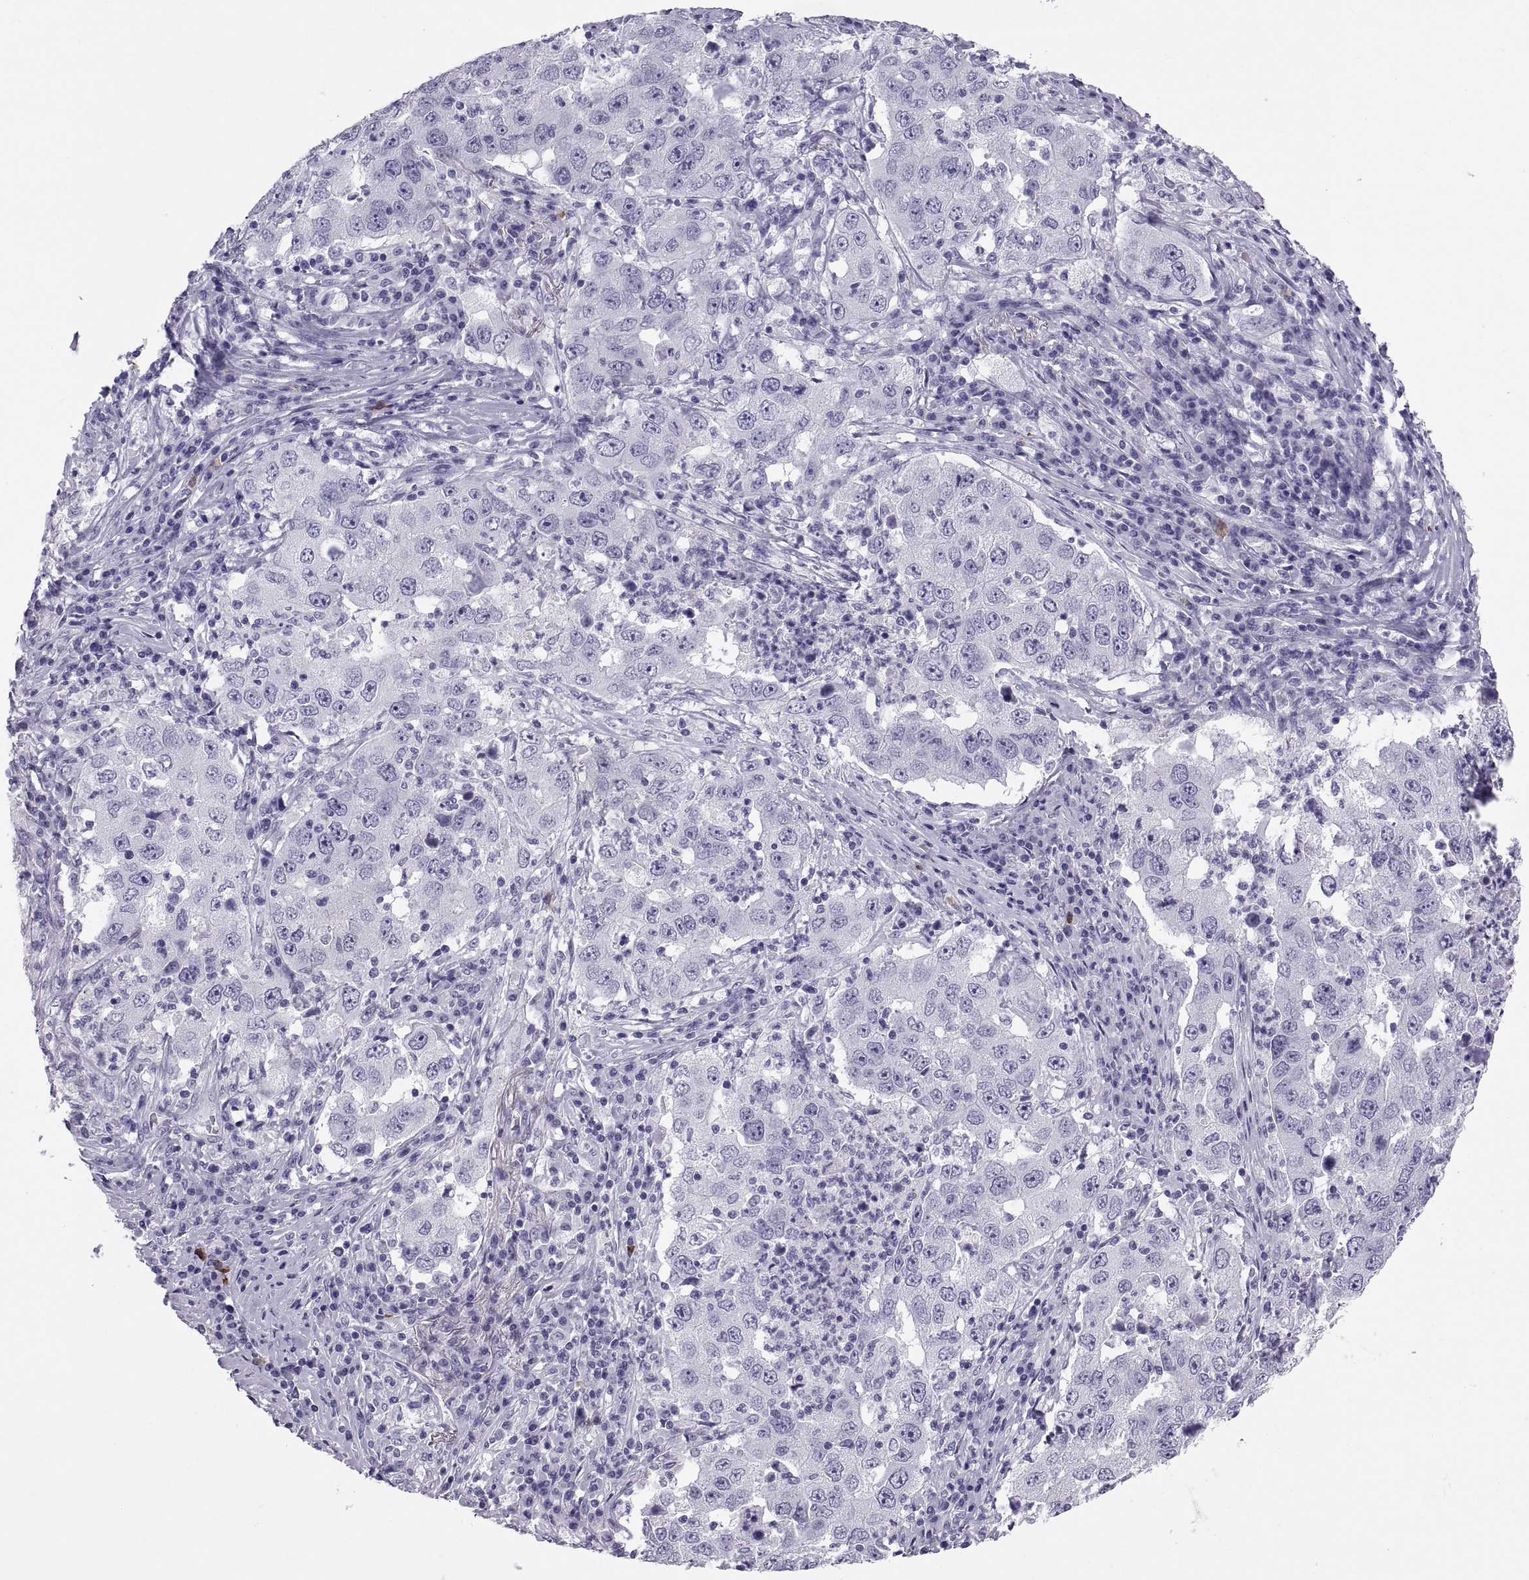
{"staining": {"intensity": "negative", "quantity": "none", "location": "none"}, "tissue": "lung cancer", "cell_type": "Tumor cells", "image_type": "cancer", "snomed": [{"axis": "morphology", "description": "Adenocarcinoma, NOS"}, {"axis": "topography", "description": "Lung"}], "caption": "Tumor cells are negative for brown protein staining in adenocarcinoma (lung).", "gene": "CT47A10", "patient": {"sex": "male", "age": 73}}